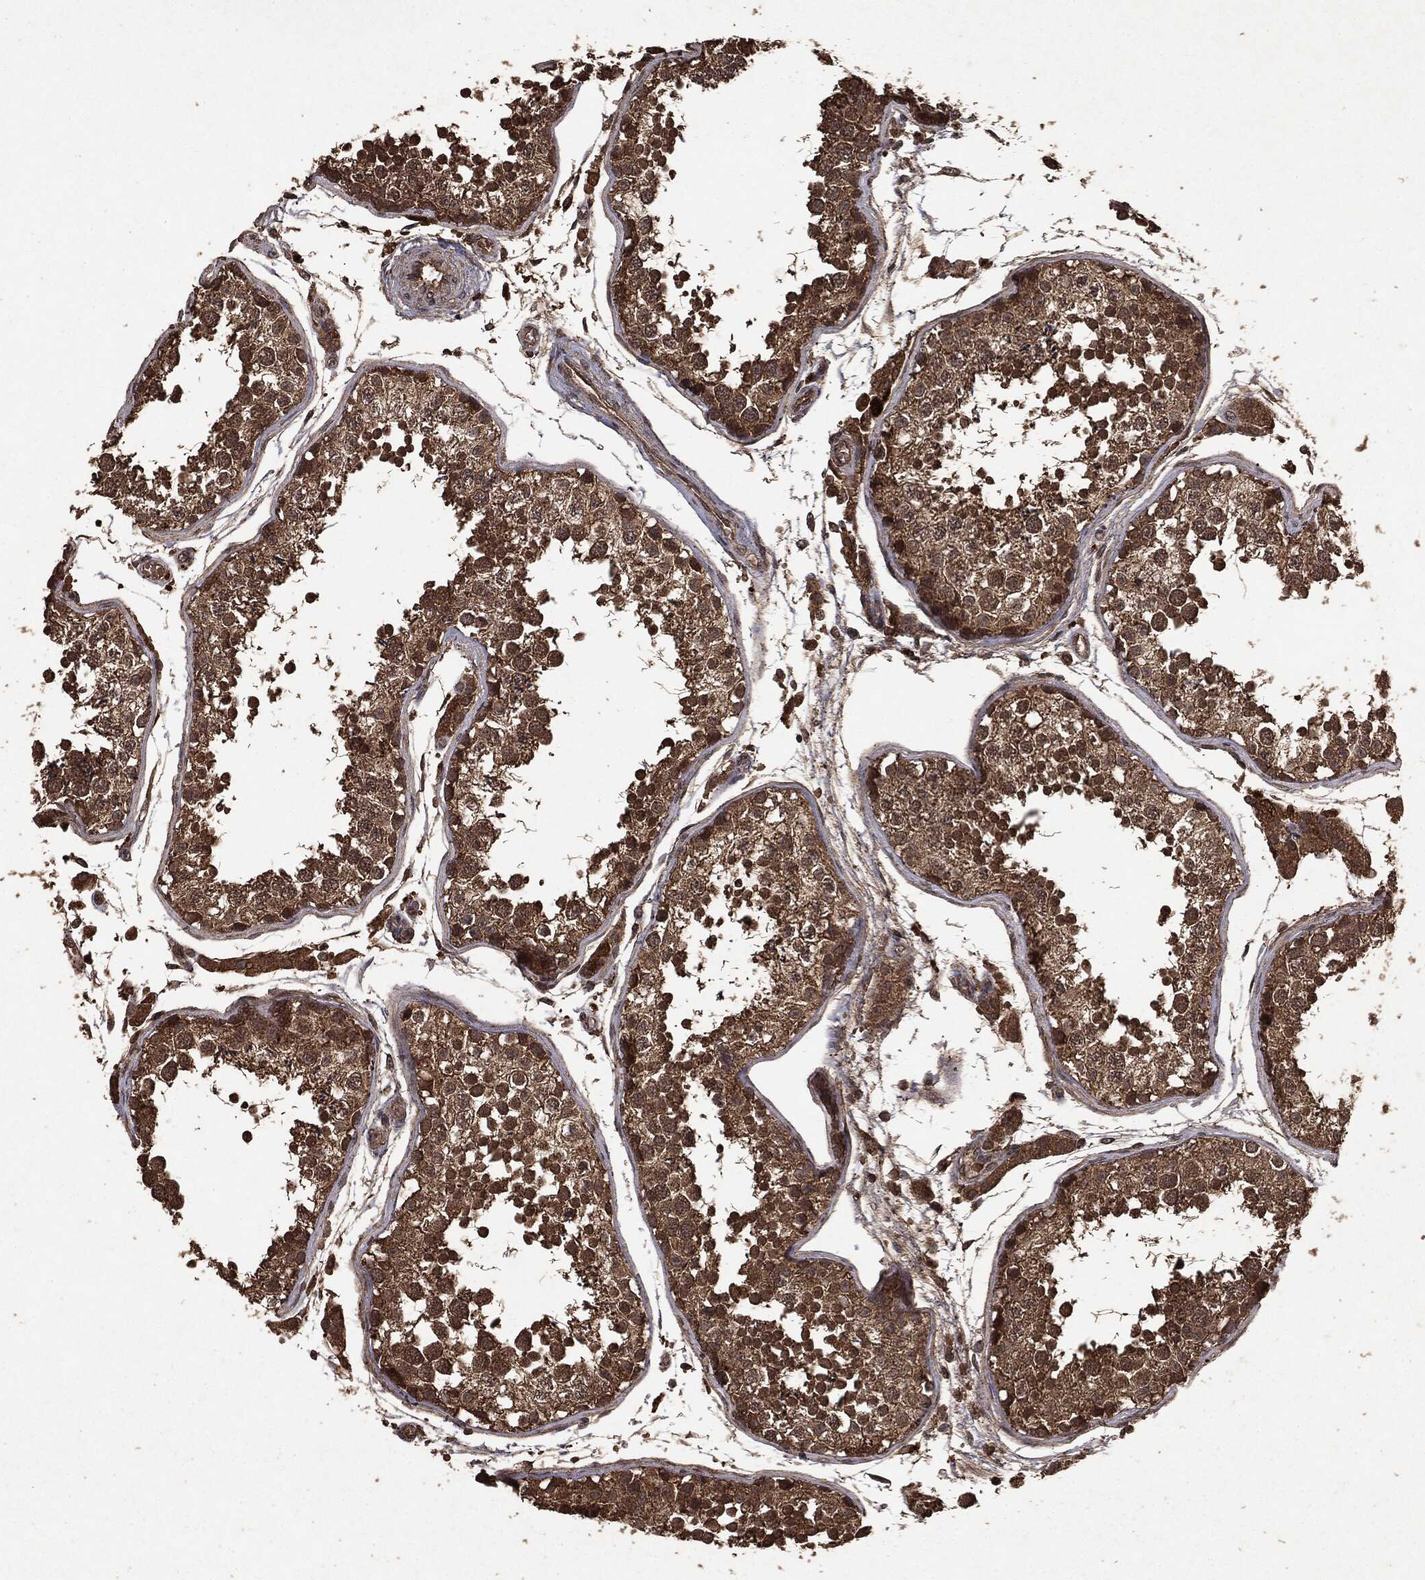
{"staining": {"intensity": "strong", "quantity": ">75%", "location": "cytoplasmic/membranous"}, "tissue": "testis", "cell_type": "Cells in seminiferous ducts", "image_type": "normal", "snomed": [{"axis": "morphology", "description": "Normal tissue, NOS"}, {"axis": "topography", "description": "Testis"}], "caption": "DAB immunohistochemical staining of benign human testis shows strong cytoplasmic/membranous protein staining in about >75% of cells in seminiferous ducts. (DAB (3,3'-diaminobenzidine) IHC with brightfield microscopy, high magnification).", "gene": "NME1", "patient": {"sex": "male", "age": 29}}